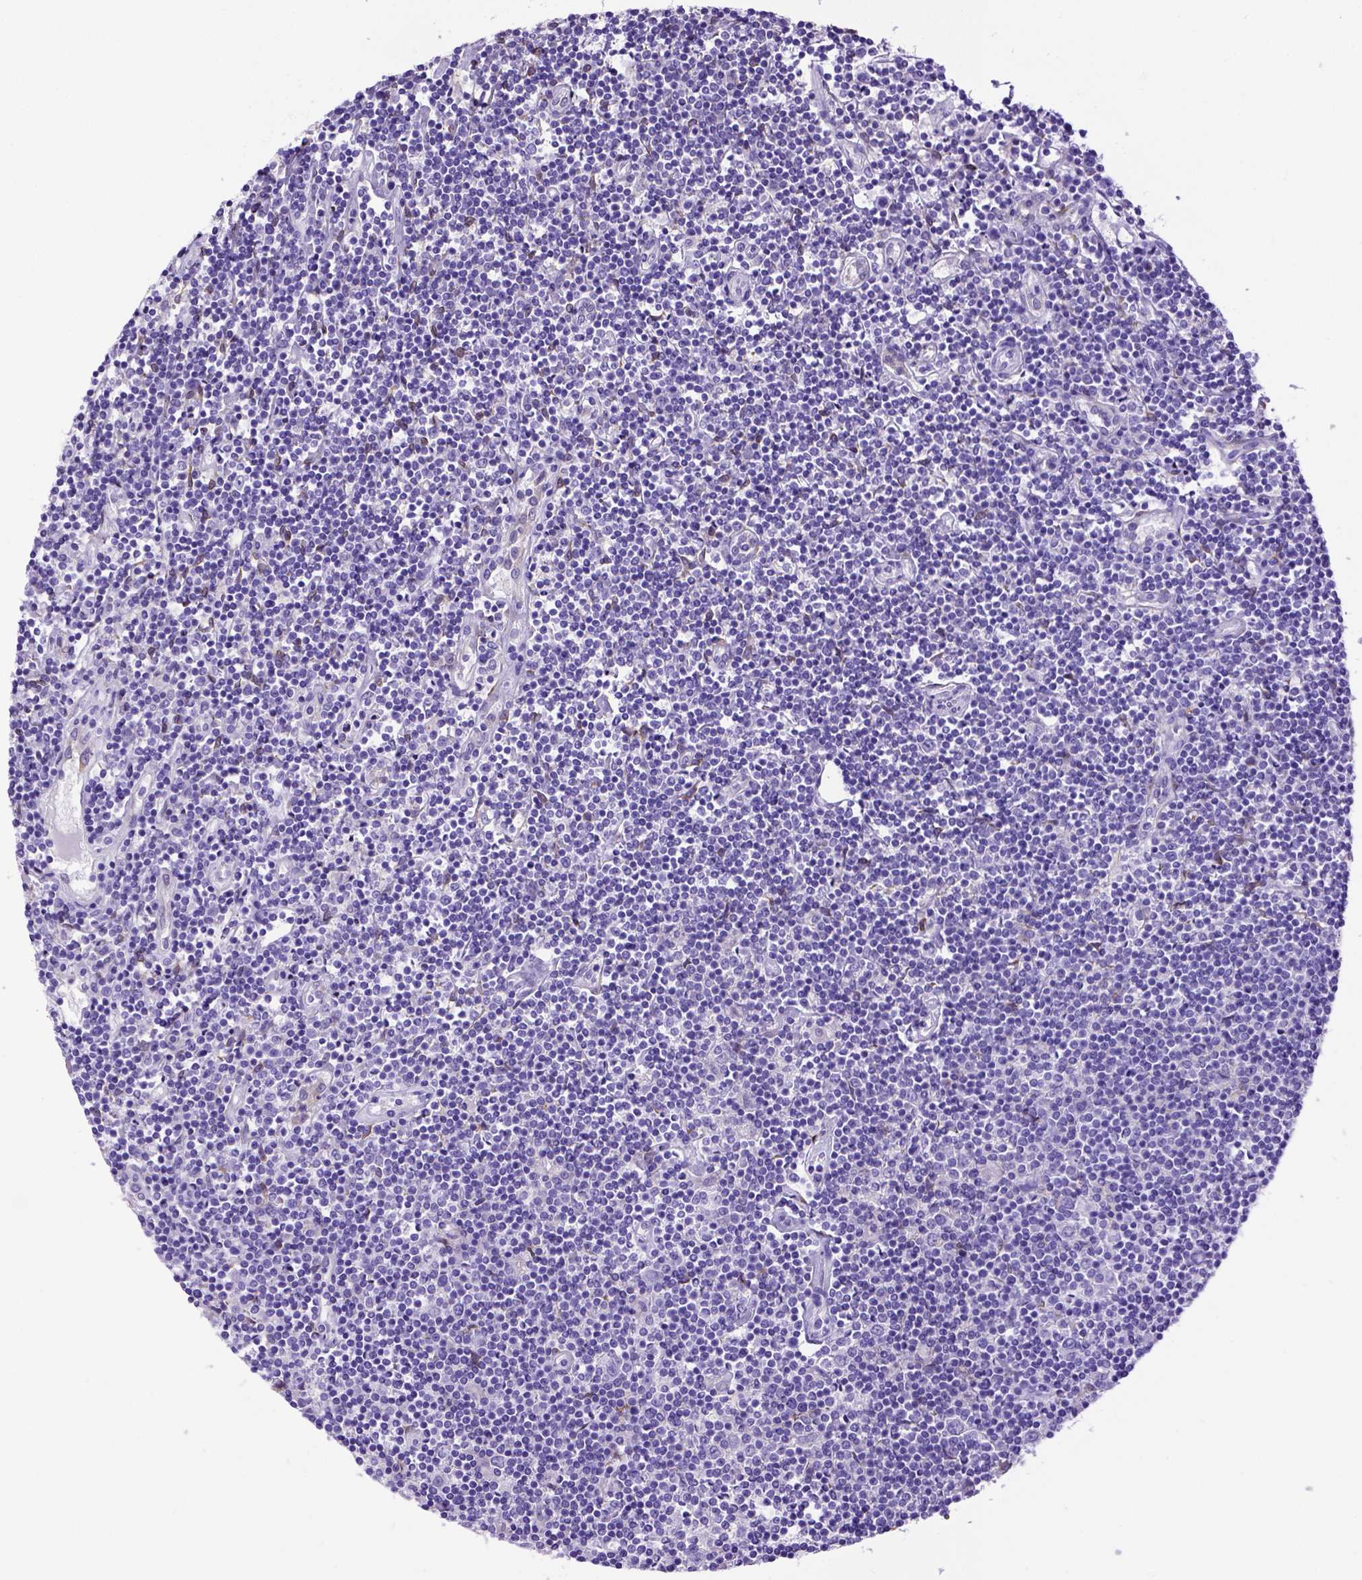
{"staining": {"intensity": "negative", "quantity": "none", "location": "none"}, "tissue": "lymphoma", "cell_type": "Tumor cells", "image_type": "cancer", "snomed": [{"axis": "morphology", "description": "Hodgkin's disease, NOS"}, {"axis": "topography", "description": "Lymph node"}], "caption": "Immunohistochemistry (IHC) image of human lymphoma stained for a protein (brown), which reveals no expression in tumor cells.", "gene": "PTGES", "patient": {"sex": "male", "age": 40}}